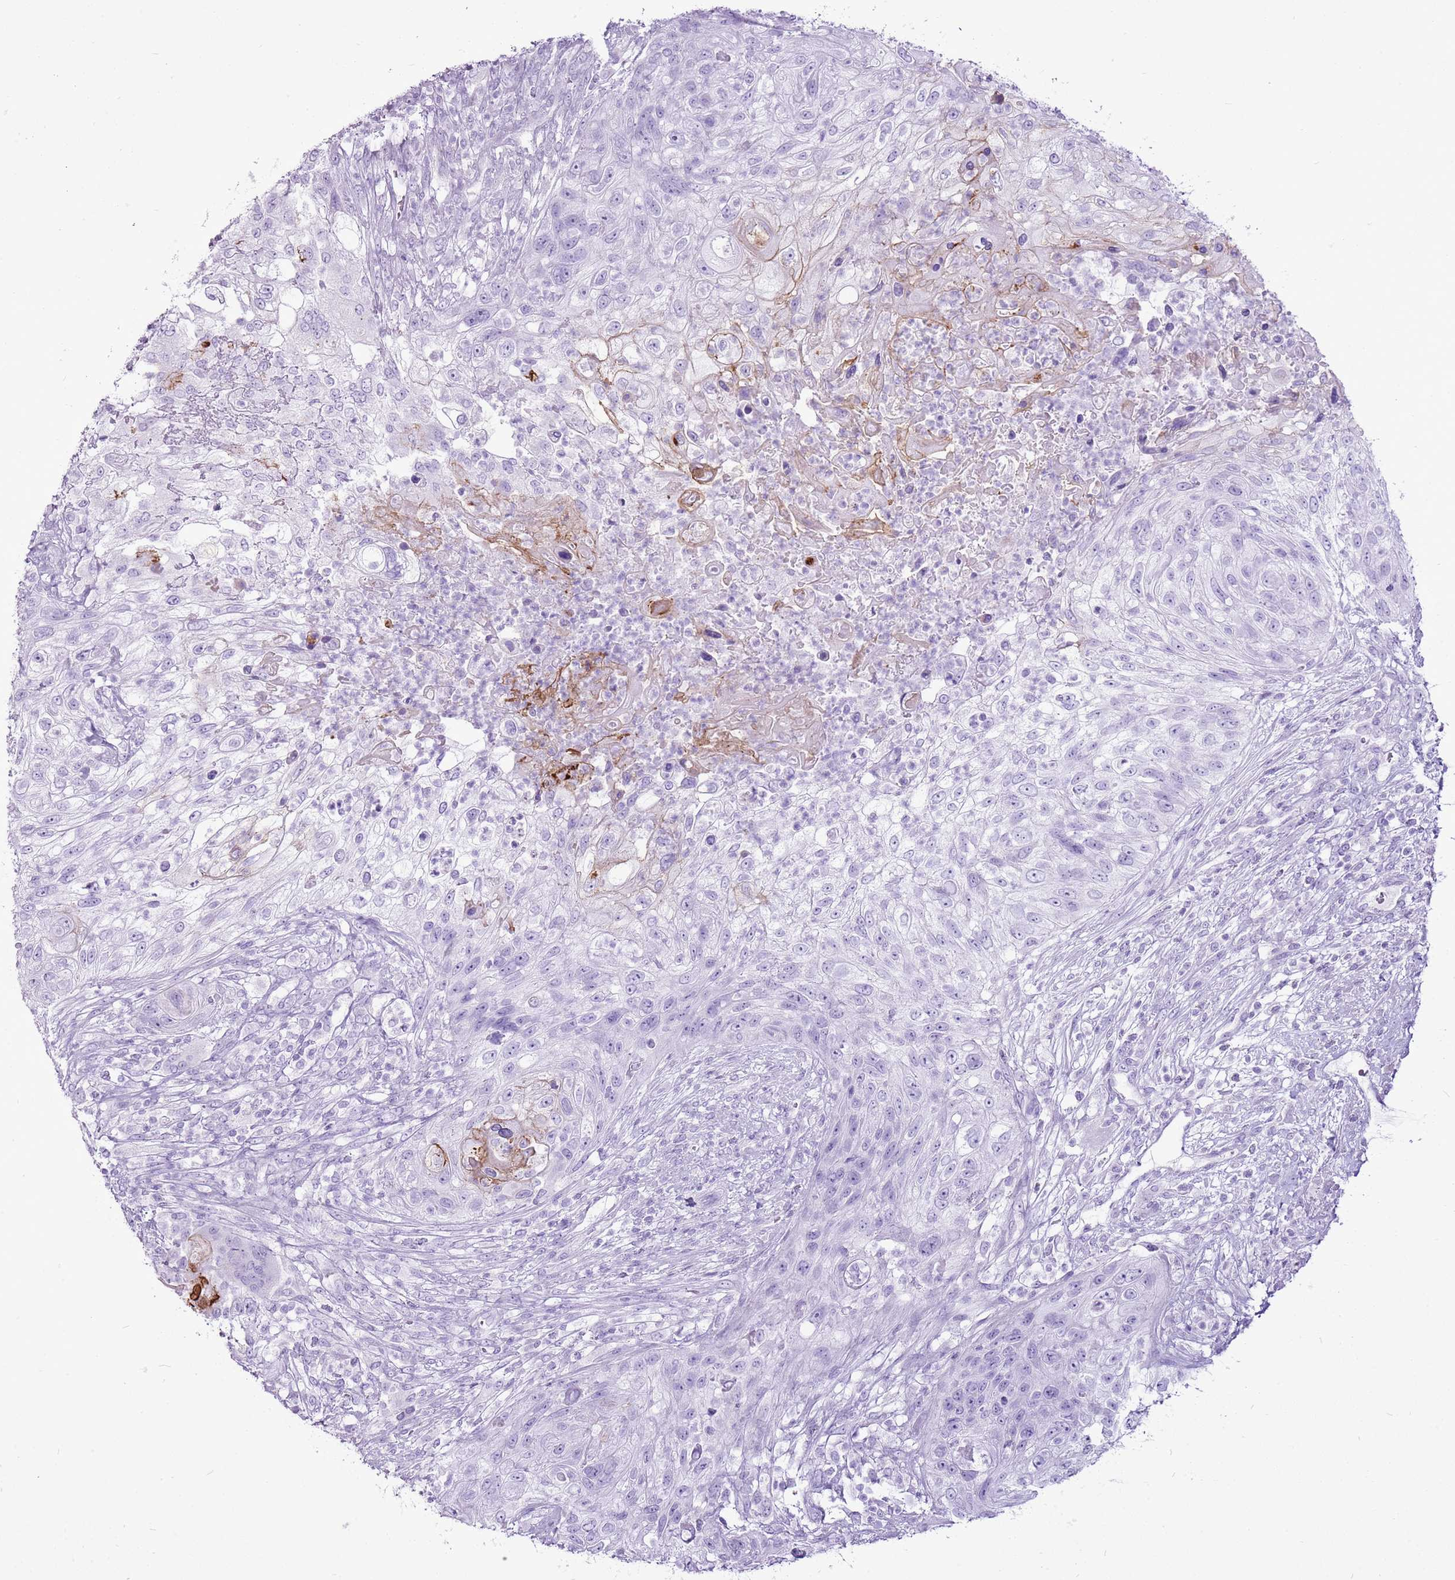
{"staining": {"intensity": "moderate", "quantity": "<25%", "location": "cytoplasmic/membranous"}, "tissue": "urothelial cancer", "cell_type": "Tumor cells", "image_type": "cancer", "snomed": [{"axis": "morphology", "description": "Urothelial carcinoma, High grade"}, {"axis": "topography", "description": "Urinary bladder"}], "caption": "Brown immunohistochemical staining in human high-grade urothelial carcinoma displays moderate cytoplasmic/membranous positivity in approximately <25% of tumor cells.", "gene": "CNFN", "patient": {"sex": "female", "age": 60}}